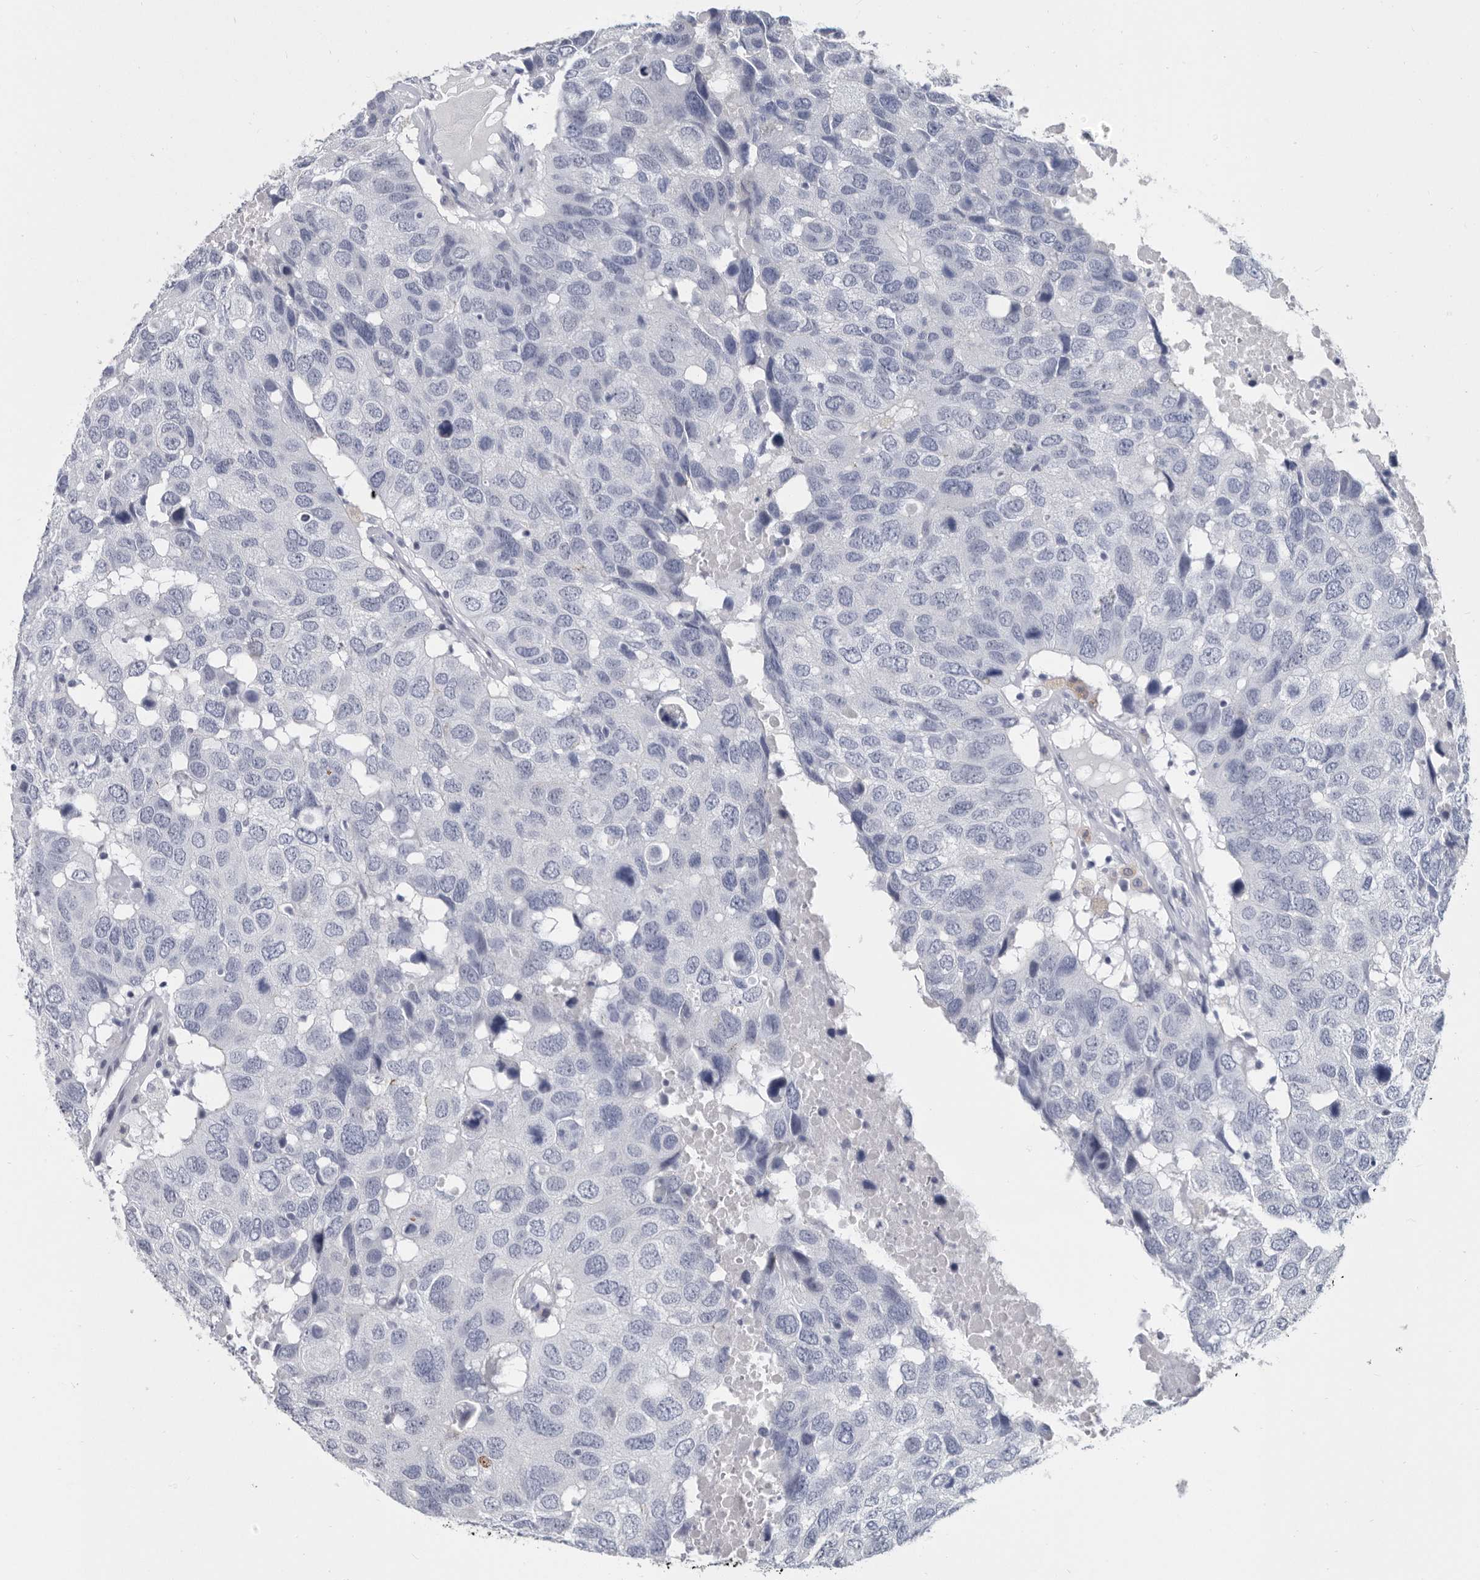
{"staining": {"intensity": "negative", "quantity": "none", "location": "none"}, "tissue": "head and neck cancer", "cell_type": "Tumor cells", "image_type": "cancer", "snomed": [{"axis": "morphology", "description": "Squamous cell carcinoma, NOS"}, {"axis": "topography", "description": "Head-Neck"}], "caption": "IHC of human head and neck cancer exhibits no positivity in tumor cells. (Brightfield microscopy of DAB (3,3'-diaminobenzidine) immunohistochemistry at high magnification).", "gene": "WRAP73", "patient": {"sex": "male", "age": 66}}